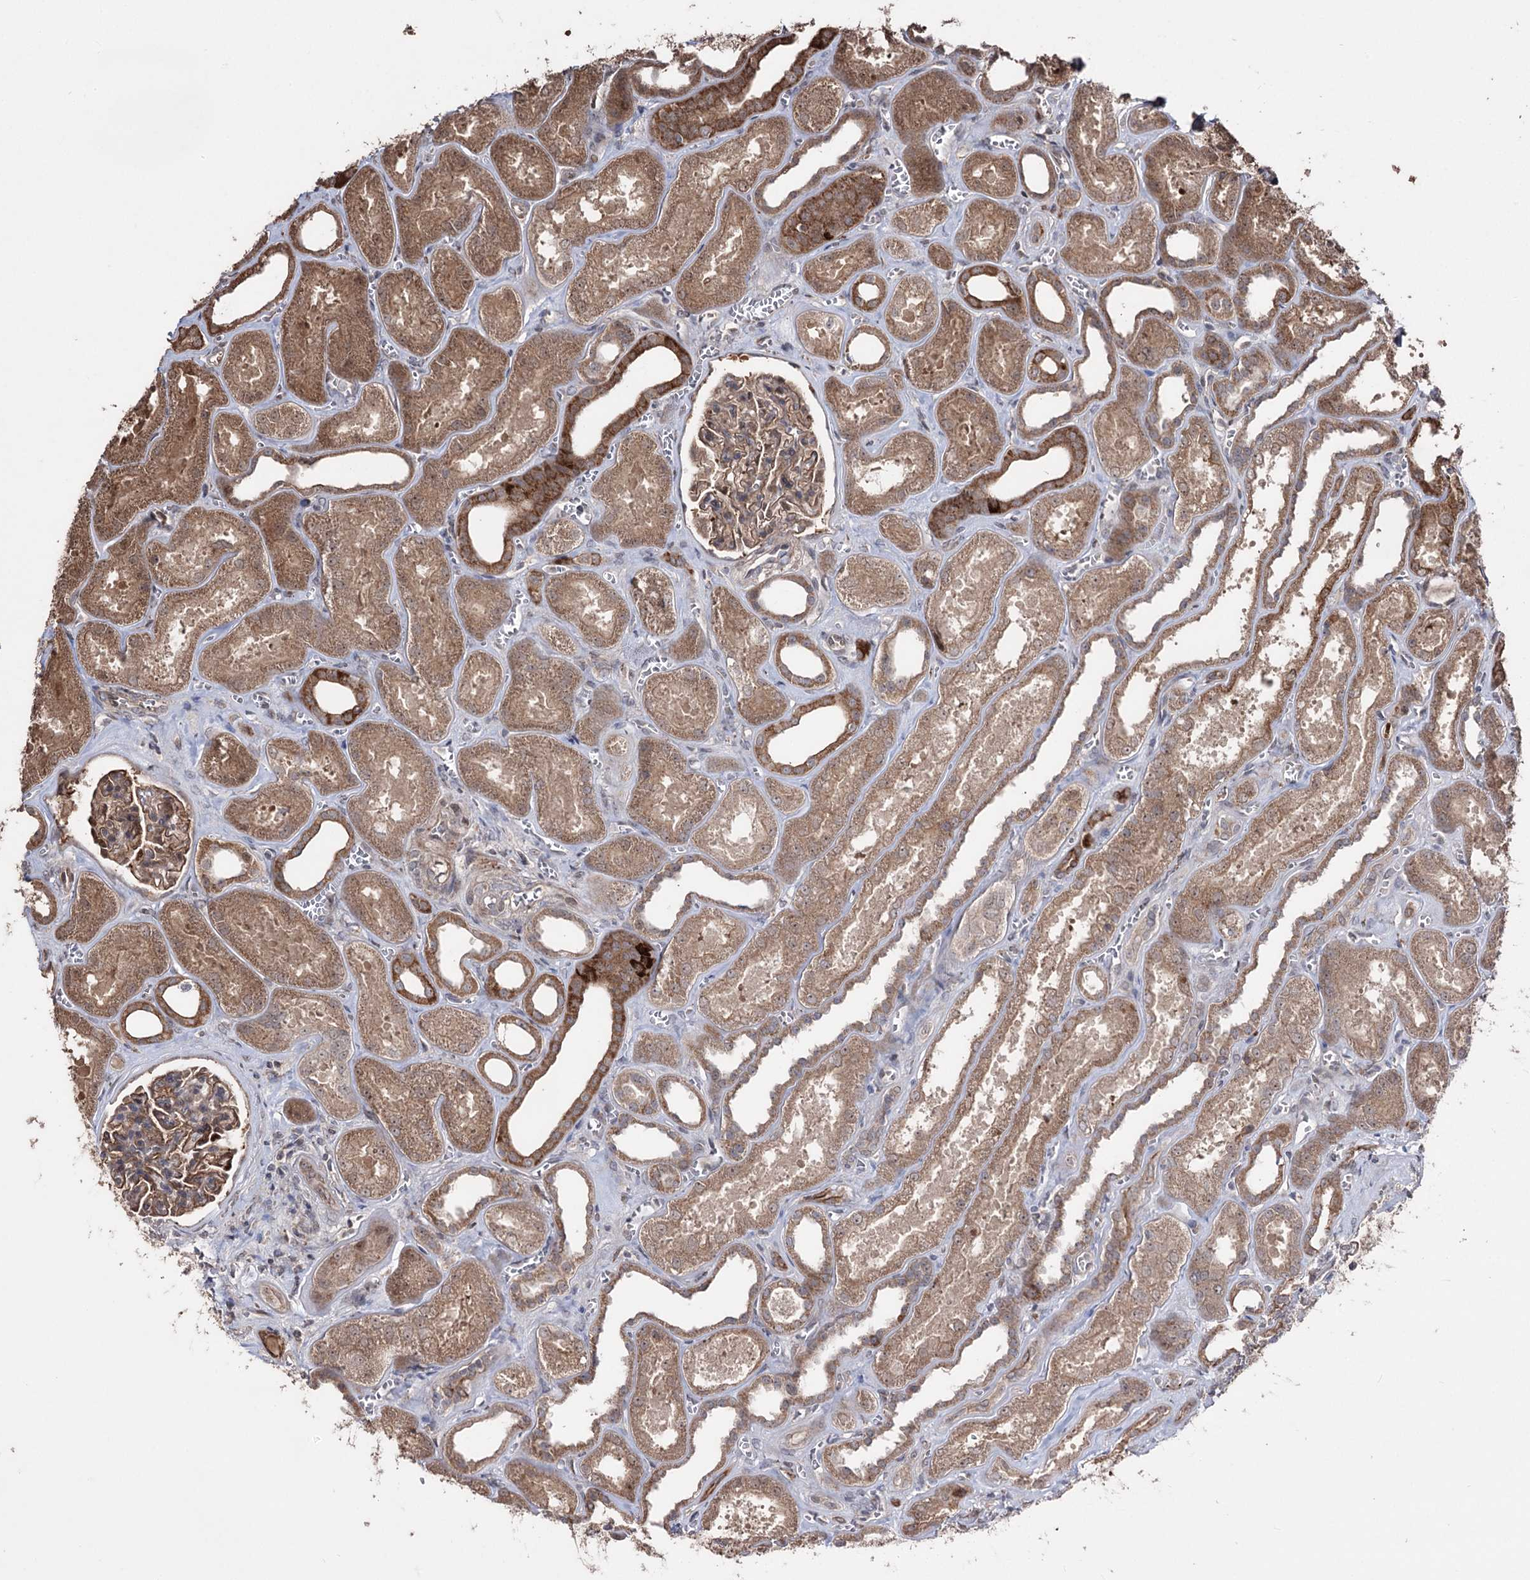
{"staining": {"intensity": "moderate", "quantity": ">75%", "location": "cytoplasmic/membranous"}, "tissue": "kidney", "cell_type": "Cells in glomeruli", "image_type": "normal", "snomed": [{"axis": "morphology", "description": "Normal tissue, NOS"}, {"axis": "morphology", "description": "Adenocarcinoma, NOS"}, {"axis": "topography", "description": "Kidney"}], "caption": "Kidney stained with DAB immunohistochemistry reveals medium levels of moderate cytoplasmic/membranous staining in approximately >75% of cells in glomeruli.", "gene": "CPNE8", "patient": {"sex": "female", "age": 68}}